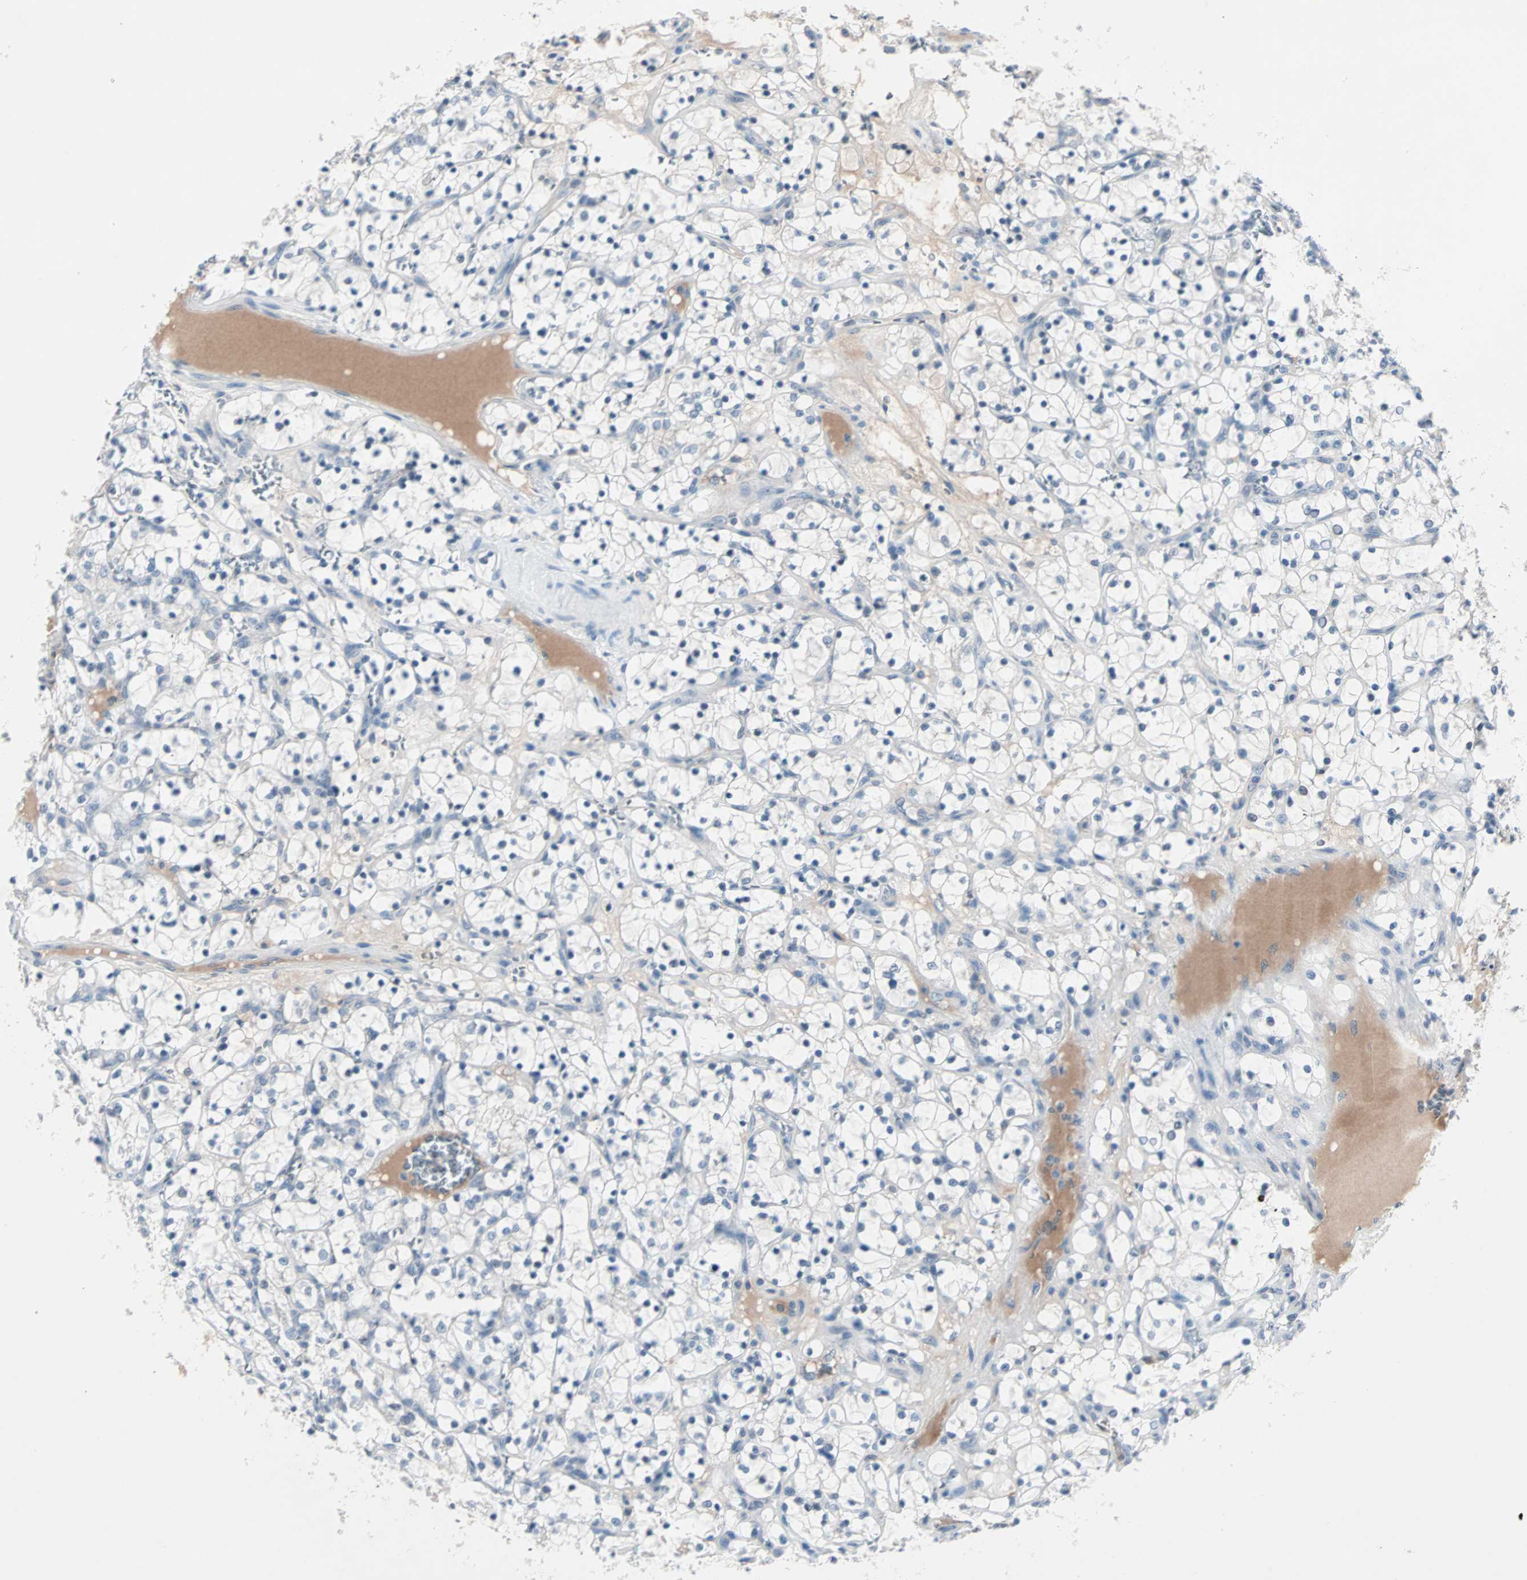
{"staining": {"intensity": "negative", "quantity": "none", "location": "none"}, "tissue": "renal cancer", "cell_type": "Tumor cells", "image_type": "cancer", "snomed": [{"axis": "morphology", "description": "Adenocarcinoma, NOS"}, {"axis": "topography", "description": "Kidney"}], "caption": "Protein analysis of adenocarcinoma (renal) reveals no significant expression in tumor cells.", "gene": "CCNE2", "patient": {"sex": "female", "age": 69}}